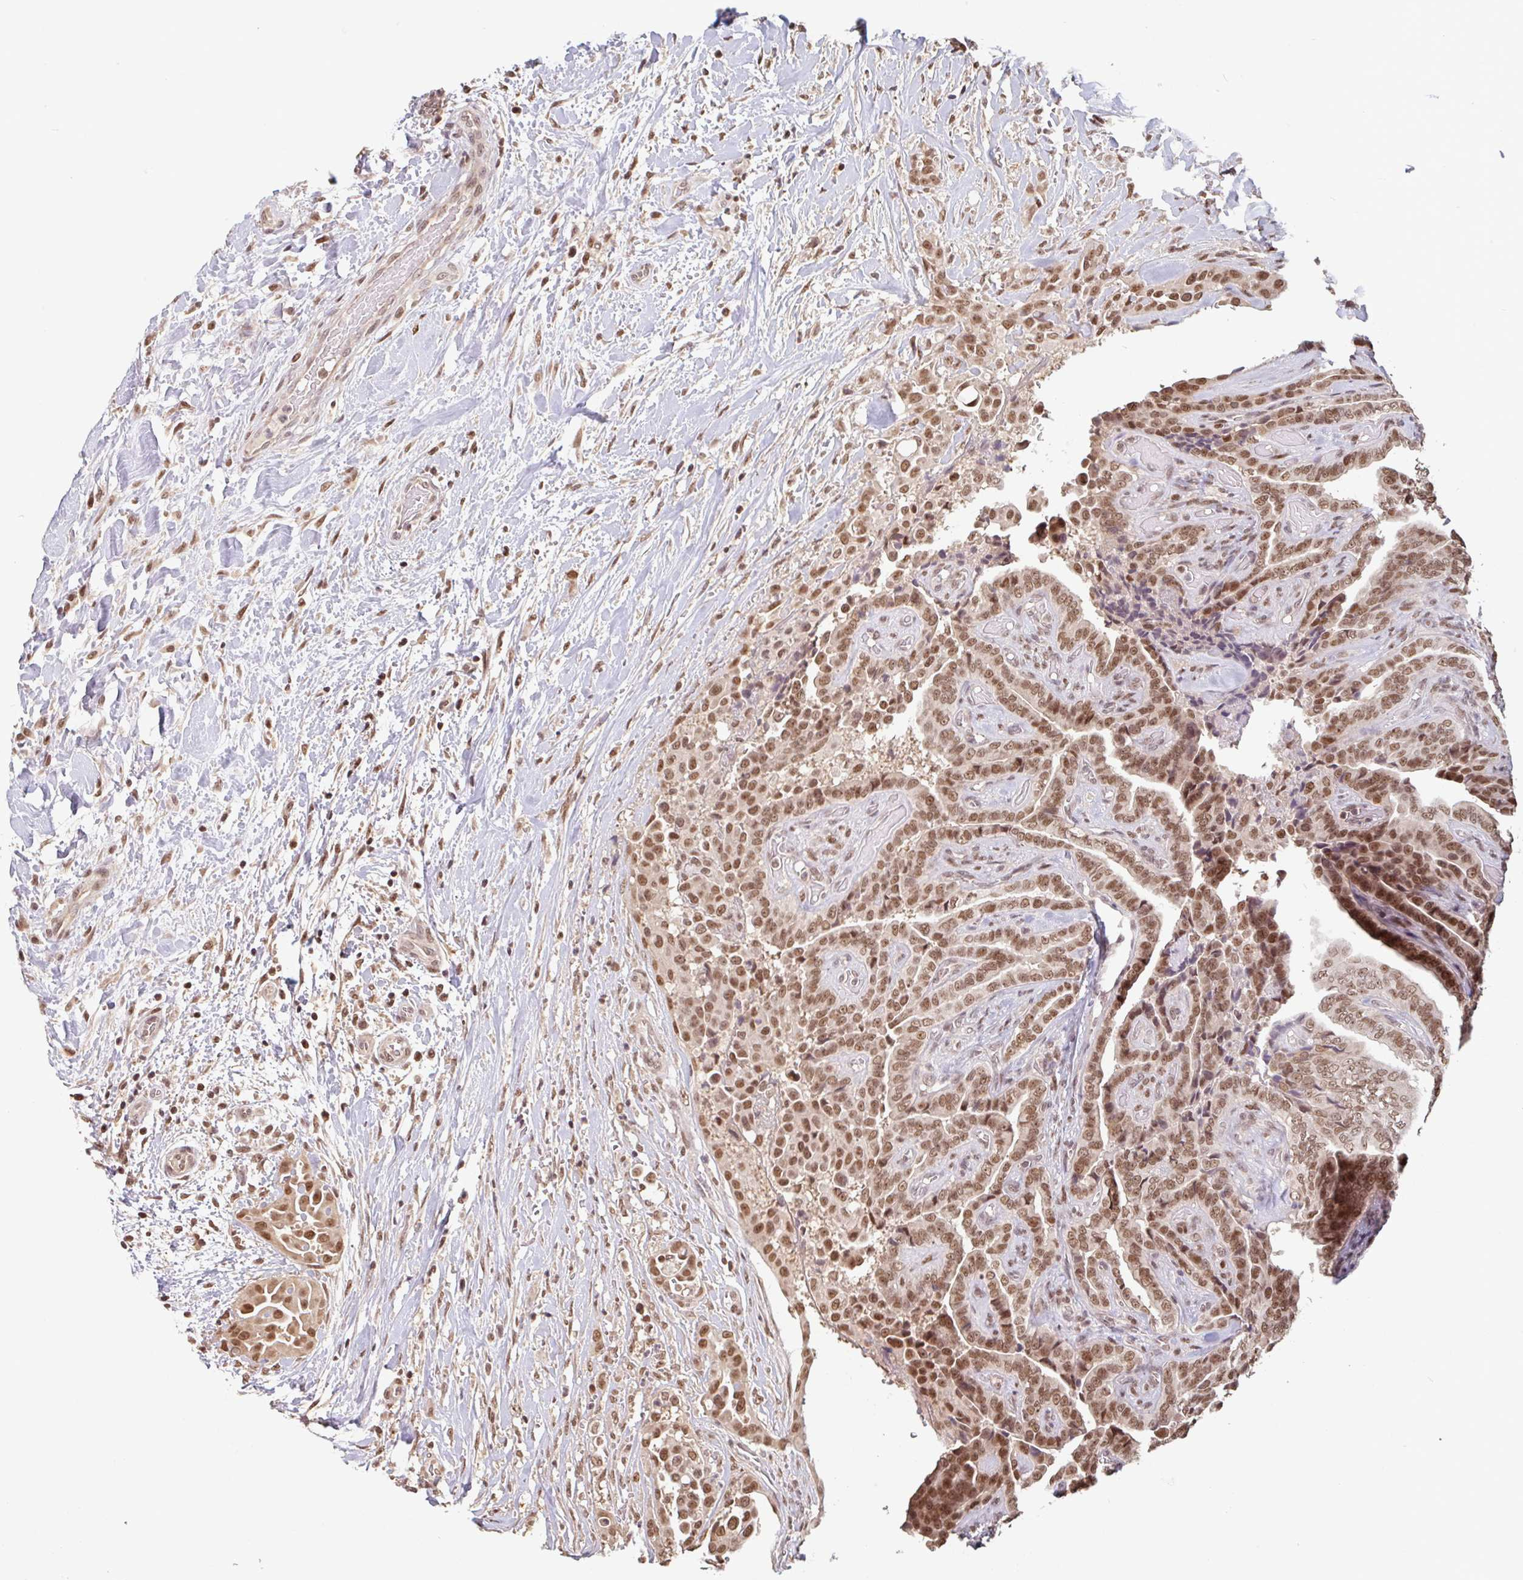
{"staining": {"intensity": "moderate", "quantity": ">75%", "location": "nuclear"}, "tissue": "thyroid cancer", "cell_type": "Tumor cells", "image_type": "cancer", "snomed": [{"axis": "morphology", "description": "Papillary adenocarcinoma, NOS"}, {"axis": "topography", "description": "Thyroid gland"}], "caption": "Immunohistochemistry (IHC) histopathology image of human thyroid cancer (papillary adenocarcinoma) stained for a protein (brown), which shows medium levels of moderate nuclear staining in approximately >75% of tumor cells.", "gene": "DR1", "patient": {"sex": "male", "age": 61}}